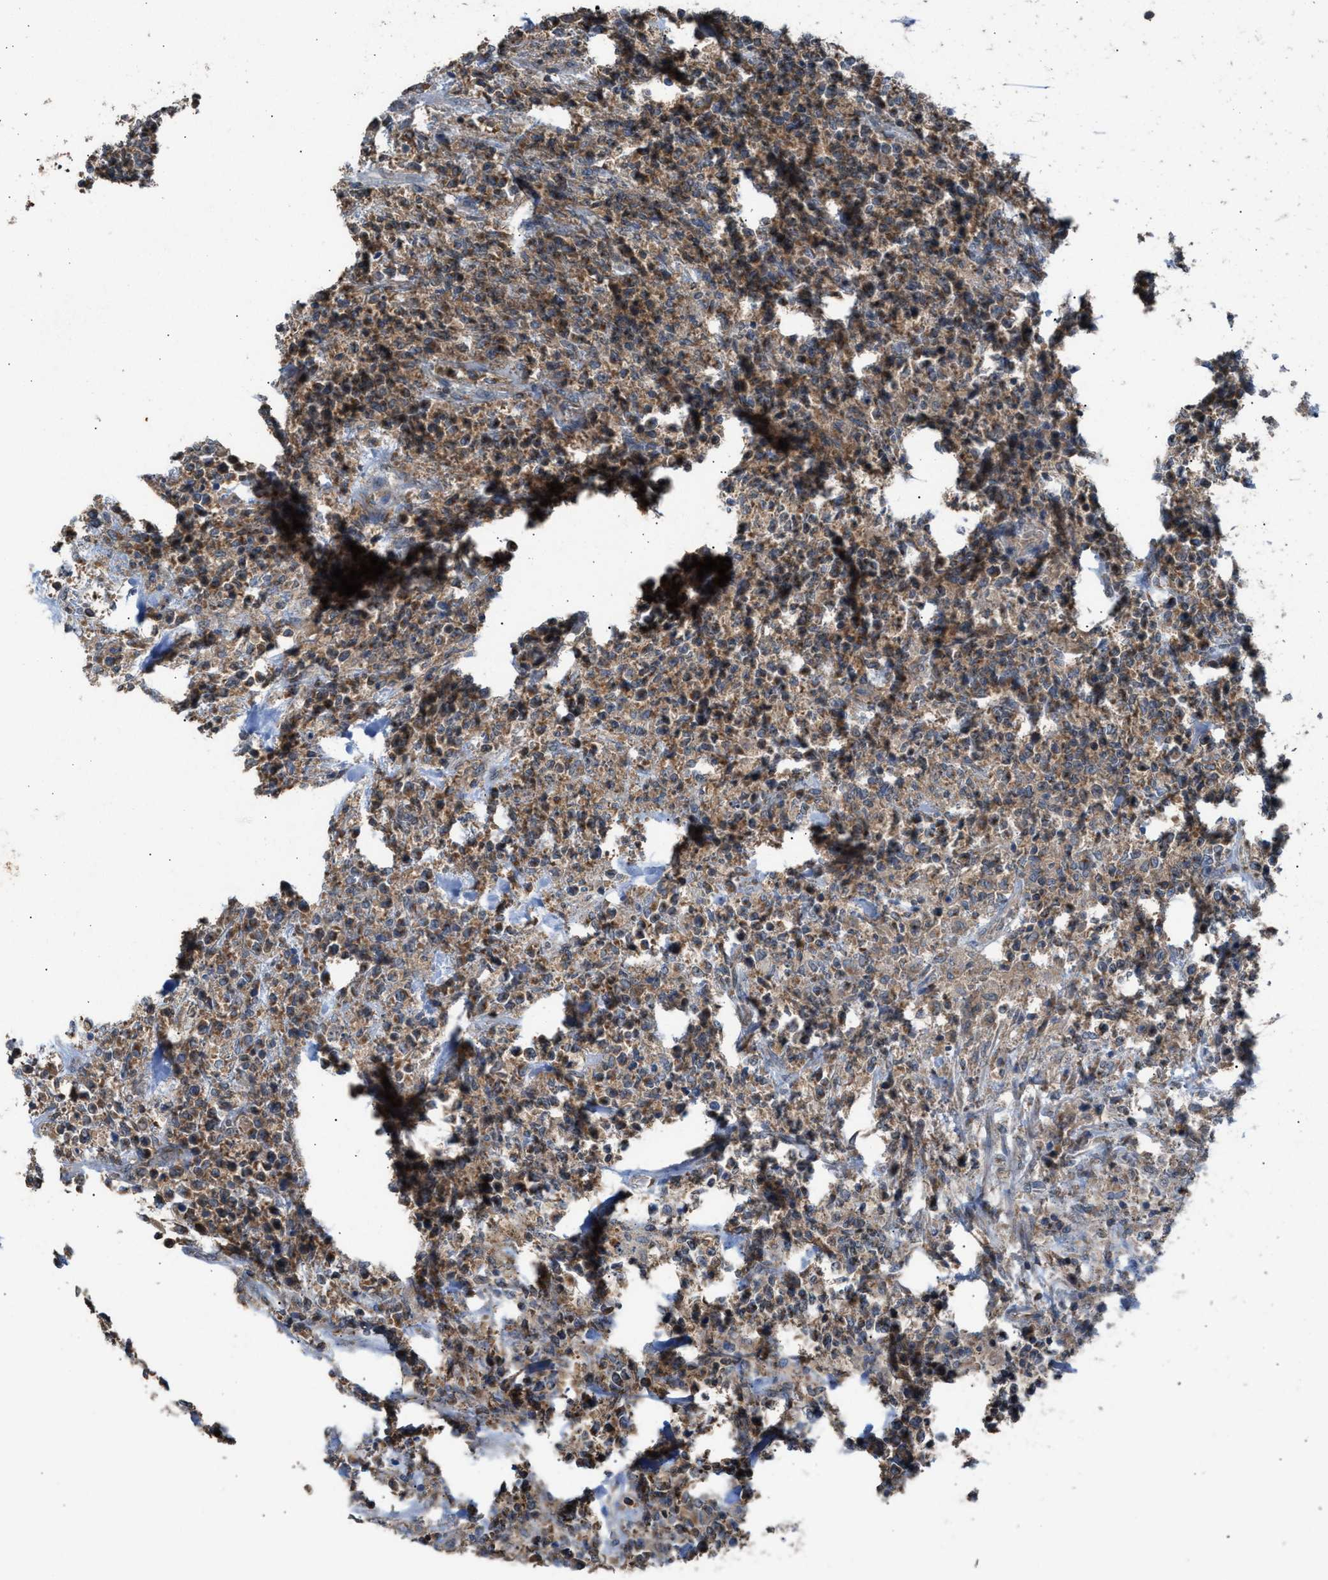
{"staining": {"intensity": "weak", "quantity": ">75%", "location": "cytoplasmic/membranous"}, "tissue": "lymphoma", "cell_type": "Tumor cells", "image_type": "cancer", "snomed": [{"axis": "morphology", "description": "Malignant lymphoma, non-Hodgkin's type, High grade"}, {"axis": "topography", "description": "Soft tissue"}], "caption": "Malignant lymphoma, non-Hodgkin's type (high-grade) stained with a protein marker exhibits weak staining in tumor cells.", "gene": "TPK1", "patient": {"sex": "male", "age": 18}}